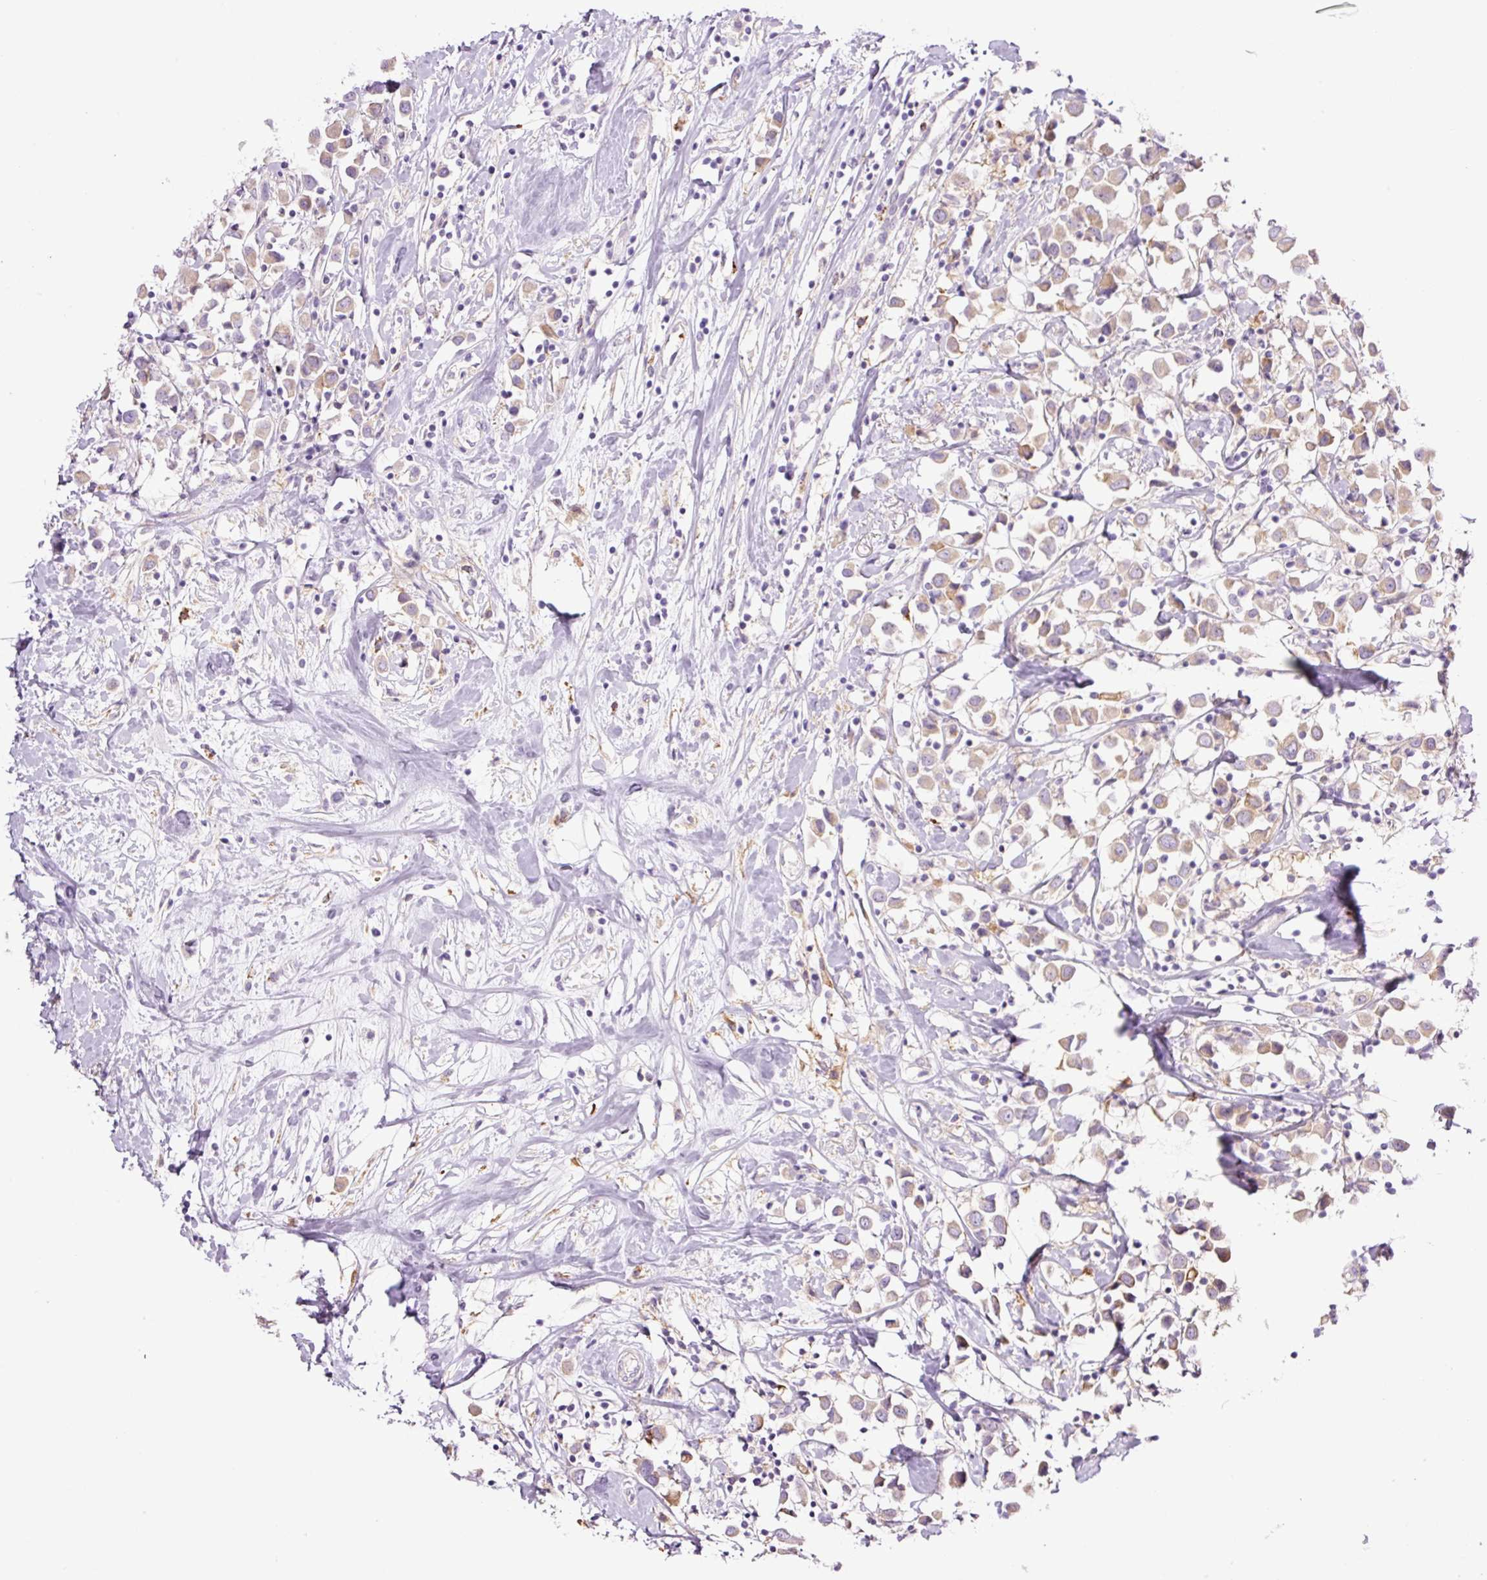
{"staining": {"intensity": "moderate", "quantity": "<25%", "location": "cytoplasmic/membranous"}, "tissue": "breast cancer", "cell_type": "Tumor cells", "image_type": "cancer", "snomed": [{"axis": "morphology", "description": "Duct carcinoma"}, {"axis": "topography", "description": "Breast"}], "caption": "The histopathology image demonstrates immunohistochemical staining of intraductal carcinoma (breast). There is moderate cytoplasmic/membranous expression is present in about <25% of tumor cells. (DAB IHC, brown staining for protein, blue staining for nuclei).", "gene": "SH2D6", "patient": {"sex": "female", "age": 61}}